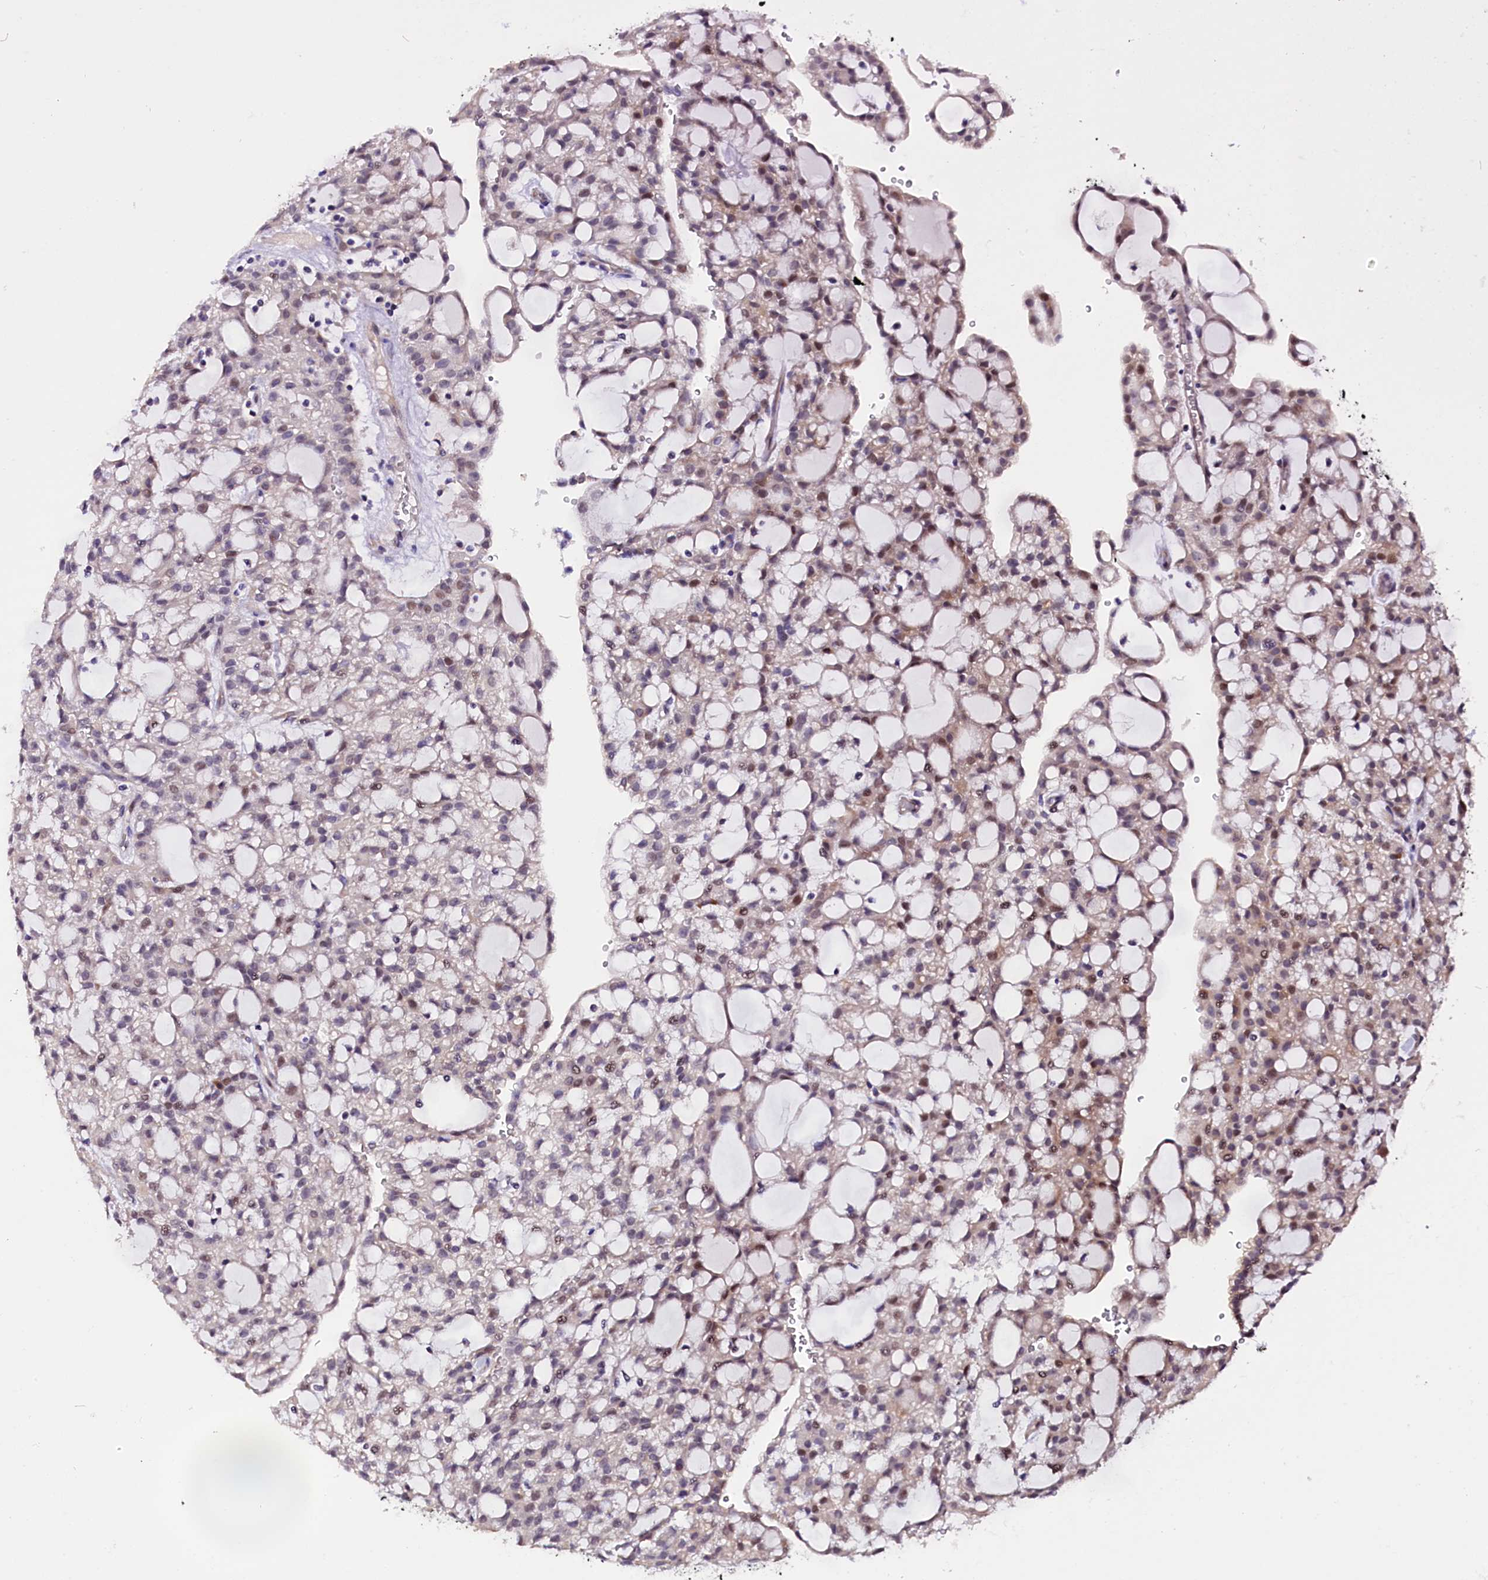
{"staining": {"intensity": "moderate", "quantity": "25%-75%", "location": "nuclear"}, "tissue": "renal cancer", "cell_type": "Tumor cells", "image_type": "cancer", "snomed": [{"axis": "morphology", "description": "Adenocarcinoma, NOS"}, {"axis": "topography", "description": "Kidney"}], "caption": "A high-resolution photomicrograph shows IHC staining of renal cancer (adenocarcinoma), which reveals moderate nuclear expression in approximately 25%-75% of tumor cells.", "gene": "RPUSD2", "patient": {"sex": "male", "age": 63}}